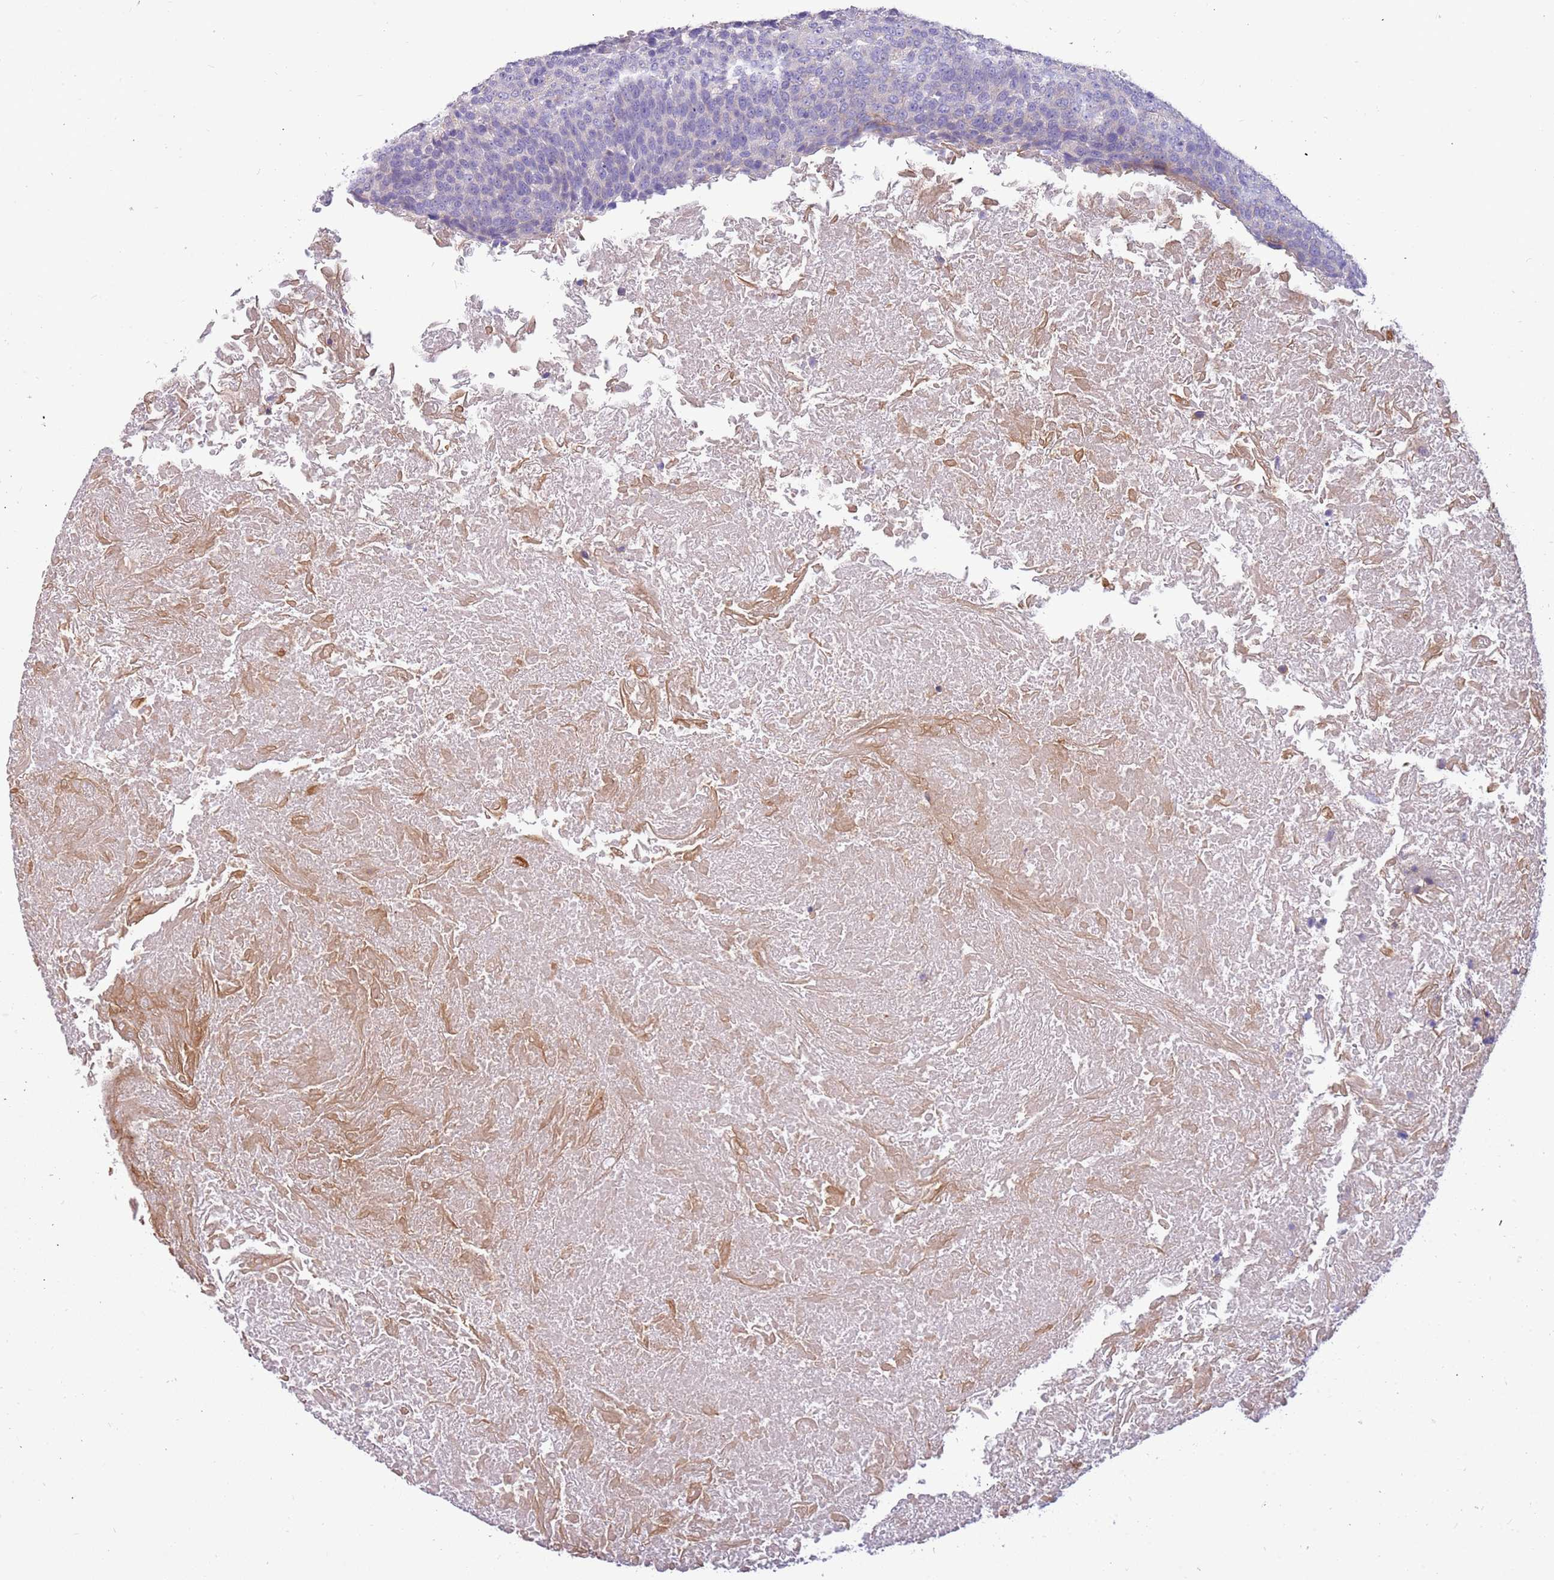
{"staining": {"intensity": "moderate", "quantity": "<25%", "location": "cytoplasmic/membranous"}, "tissue": "head and neck cancer", "cell_type": "Tumor cells", "image_type": "cancer", "snomed": [{"axis": "morphology", "description": "Squamous cell carcinoma, NOS"}, {"axis": "morphology", "description": "Squamous cell carcinoma, metastatic, NOS"}, {"axis": "topography", "description": "Lymph node"}, {"axis": "topography", "description": "Head-Neck"}], "caption": "Brown immunohistochemical staining in squamous cell carcinoma (head and neck) shows moderate cytoplasmic/membranous positivity in about <25% of tumor cells.", "gene": "RHCG", "patient": {"sex": "male", "age": 62}}